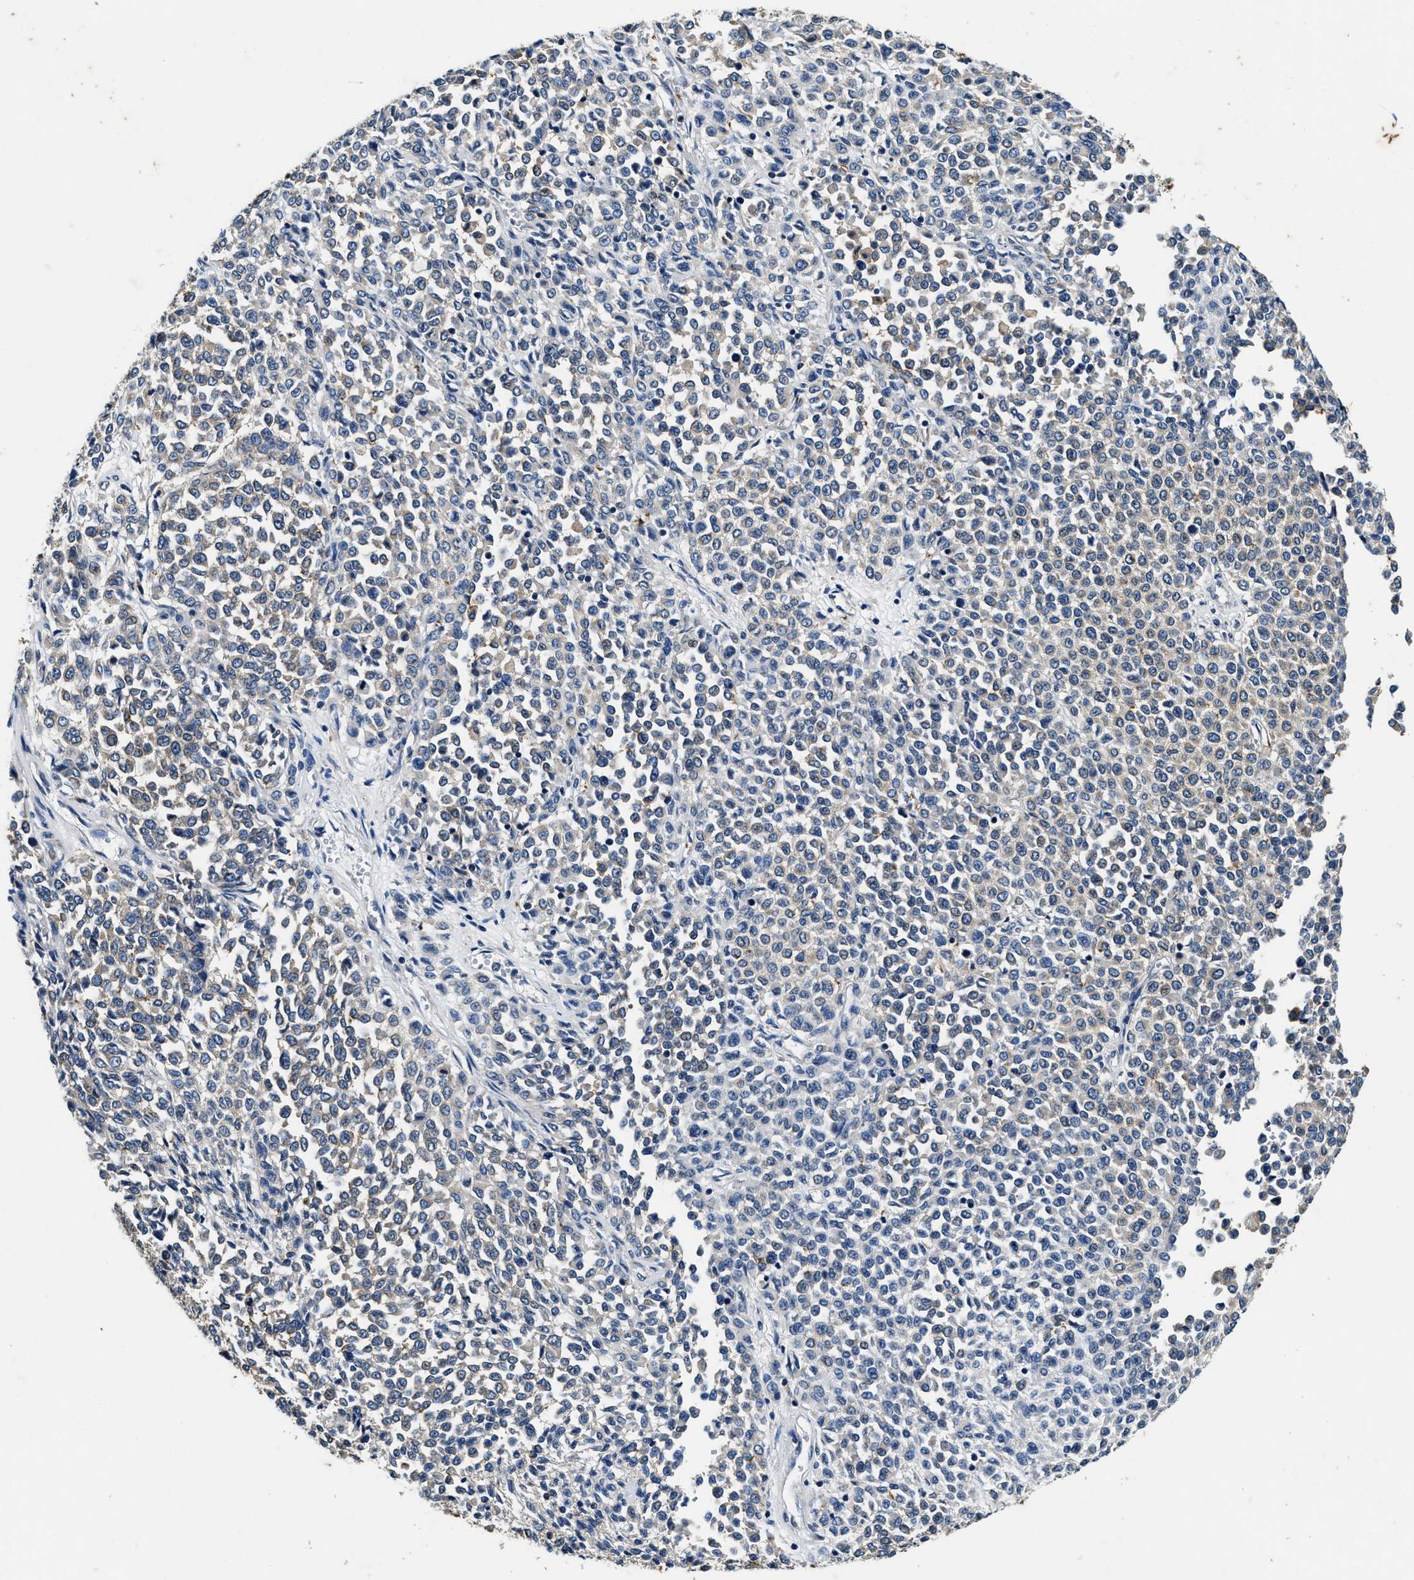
{"staining": {"intensity": "negative", "quantity": "none", "location": "none"}, "tissue": "melanoma", "cell_type": "Tumor cells", "image_type": "cancer", "snomed": [{"axis": "morphology", "description": "Malignant melanoma, Metastatic site"}, {"axis": "topography", "description": "Pancreas"}], "caption": "Photomicrograph shows no protein expression in tumor cells of melanoma tissue.", "gene": "PI4KB", "patient": {"sex": "female", "age": 30}}